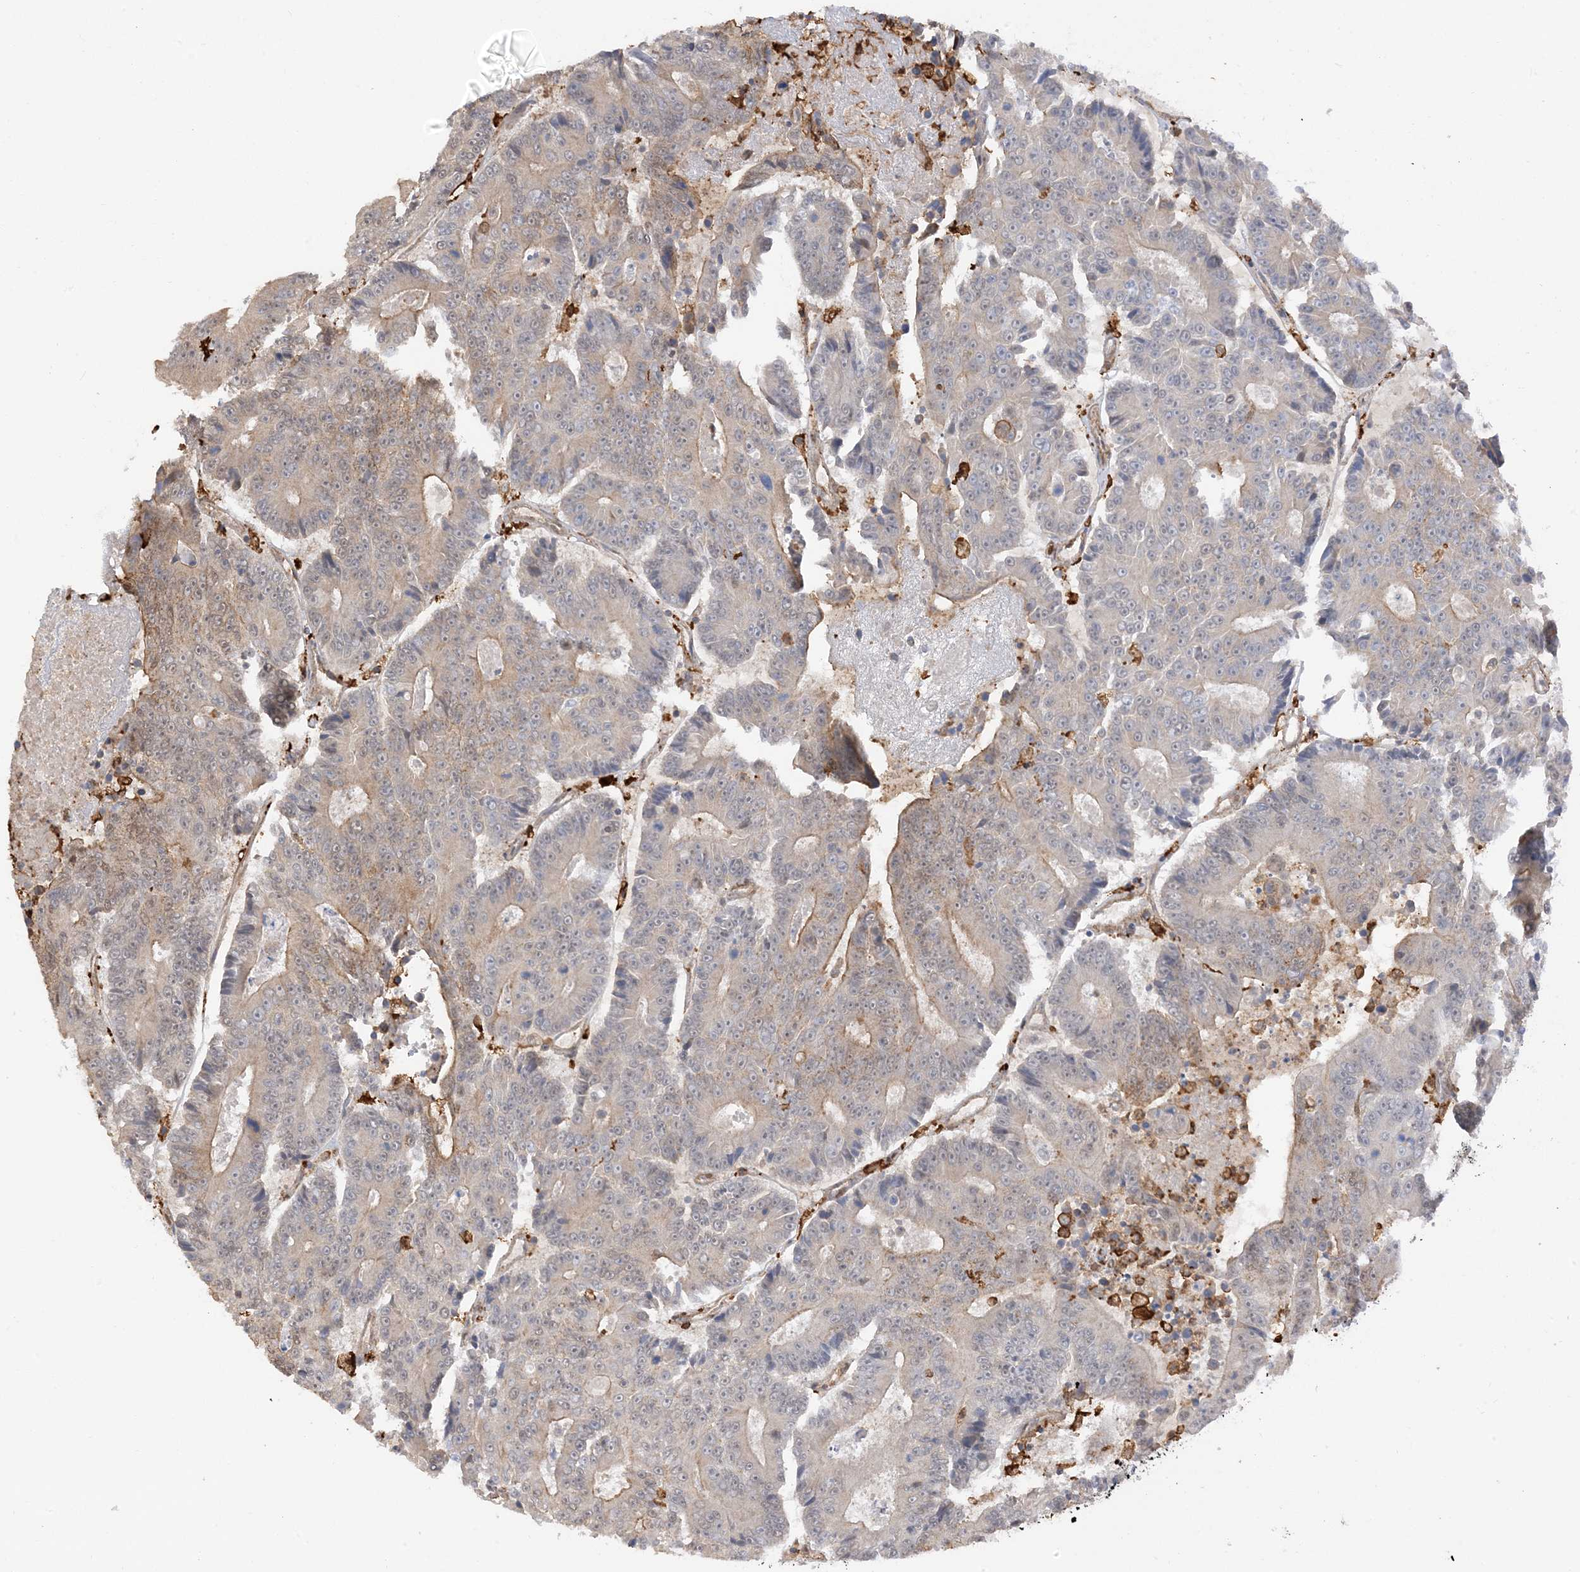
{"staining": {"intensity": "moderate", "quantity": "<25%", "location": "cytoplasmic/membranous"}, "tissue": "colorectal cancer", "cell_type": "Tumor cells", "image_type": "cancer", "snomed": [{"axis": "morphology", "description": "Adenocarcinoma, NOS"}, {"axis": "topography", "description": "Colon"}], "caption": "A photomicrograph of human colorectal cancer stained for a protein shows moderate cytoplasmic/membranous brown staining in tumor cells.", "gene": "PHACTR2", "patient": {"sex": "male", "age": 83}}